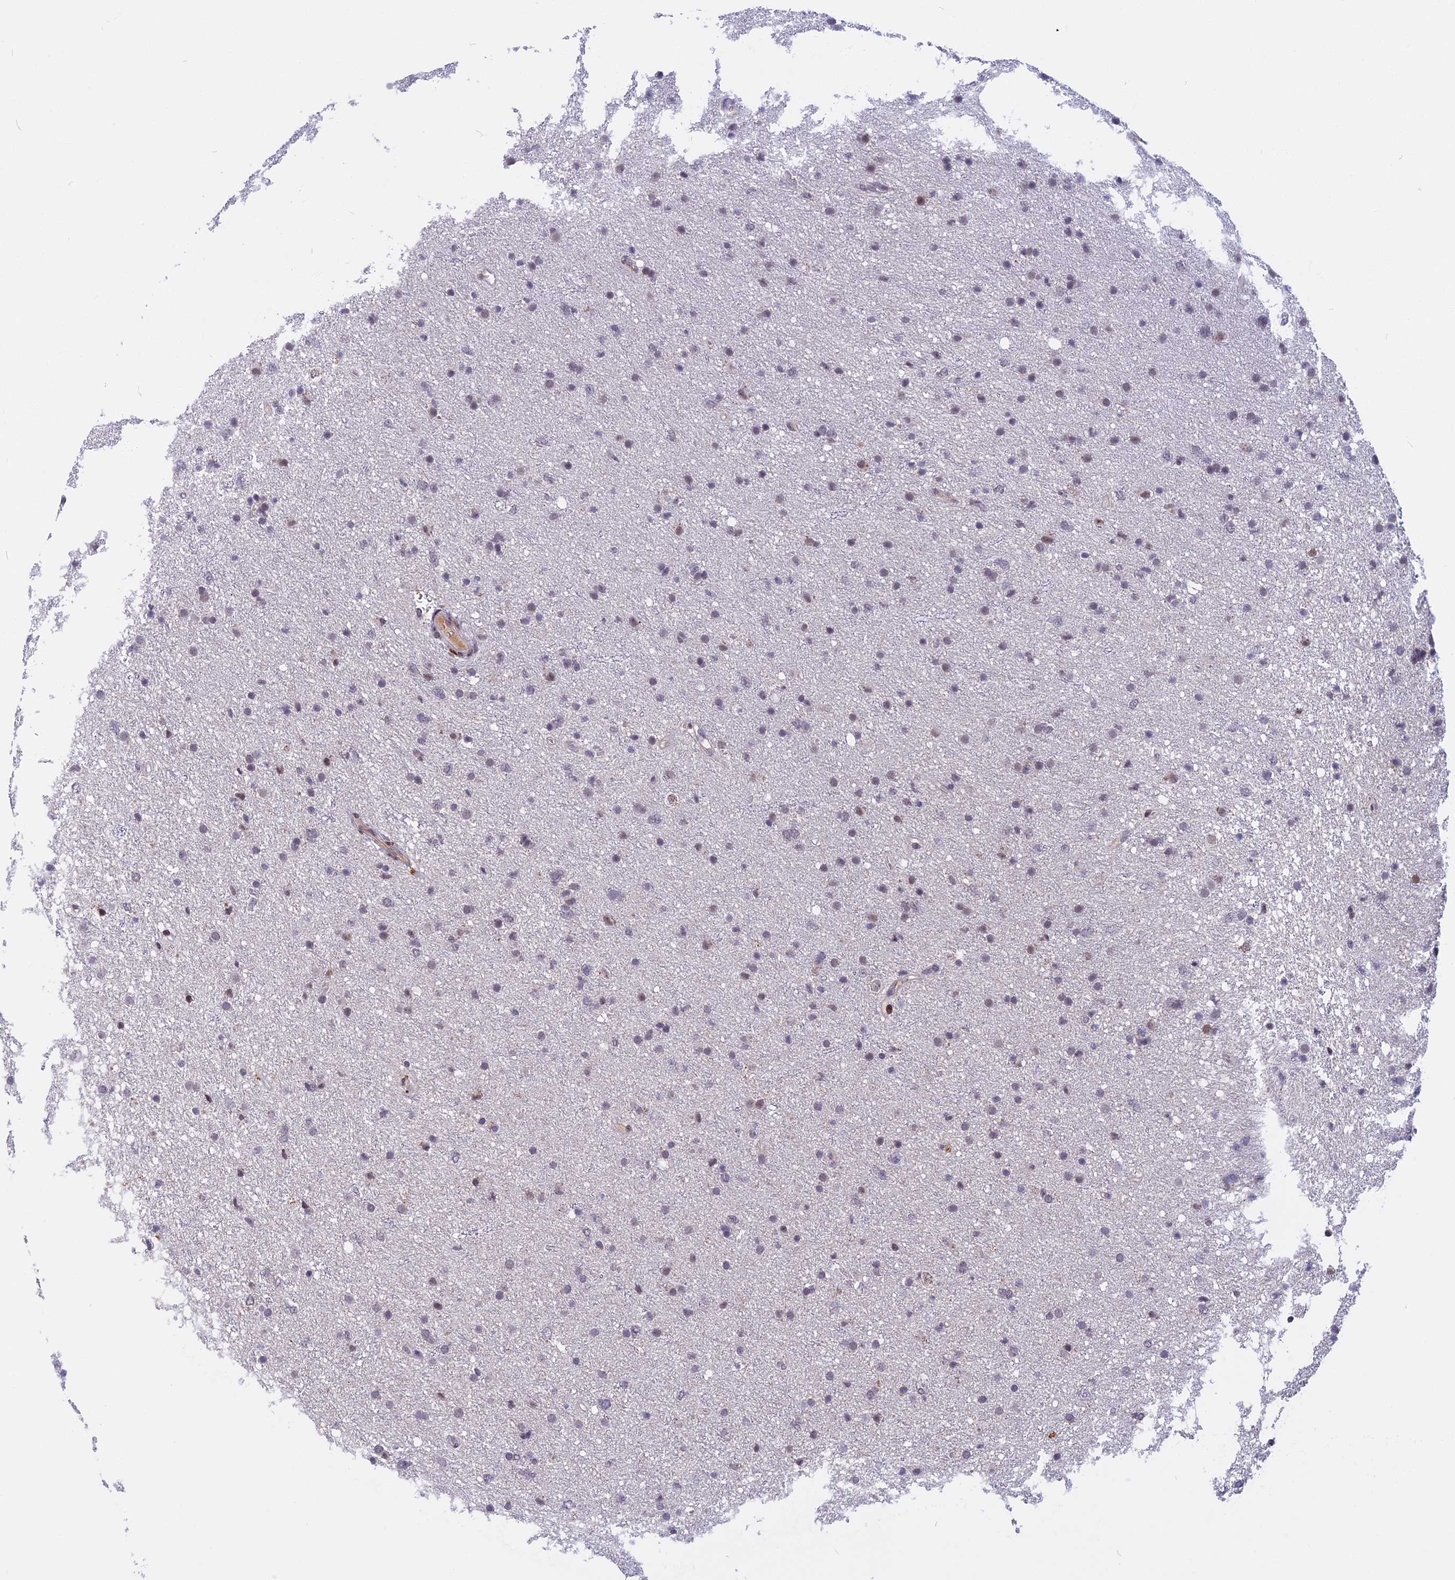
{"staining": {"intensity": "weak", "quantity": "<25%", "location": "nuclear"}, "tissue": "glioma", "cell_type": "Tumor cells", "image_type": "cancer", "snomed": [{"axis": "morphology", "description": "Glioma, malignant, Low grade"}, {"axis": "topography", "description": "Cerebral cortex"}], "caption": "This is an immunohistochemistry (IHC) photomicrograph of glioma. There is no expression in tumor cells.", "gene": "CDC7", "patient": {"sex": "female", "age": 39}}